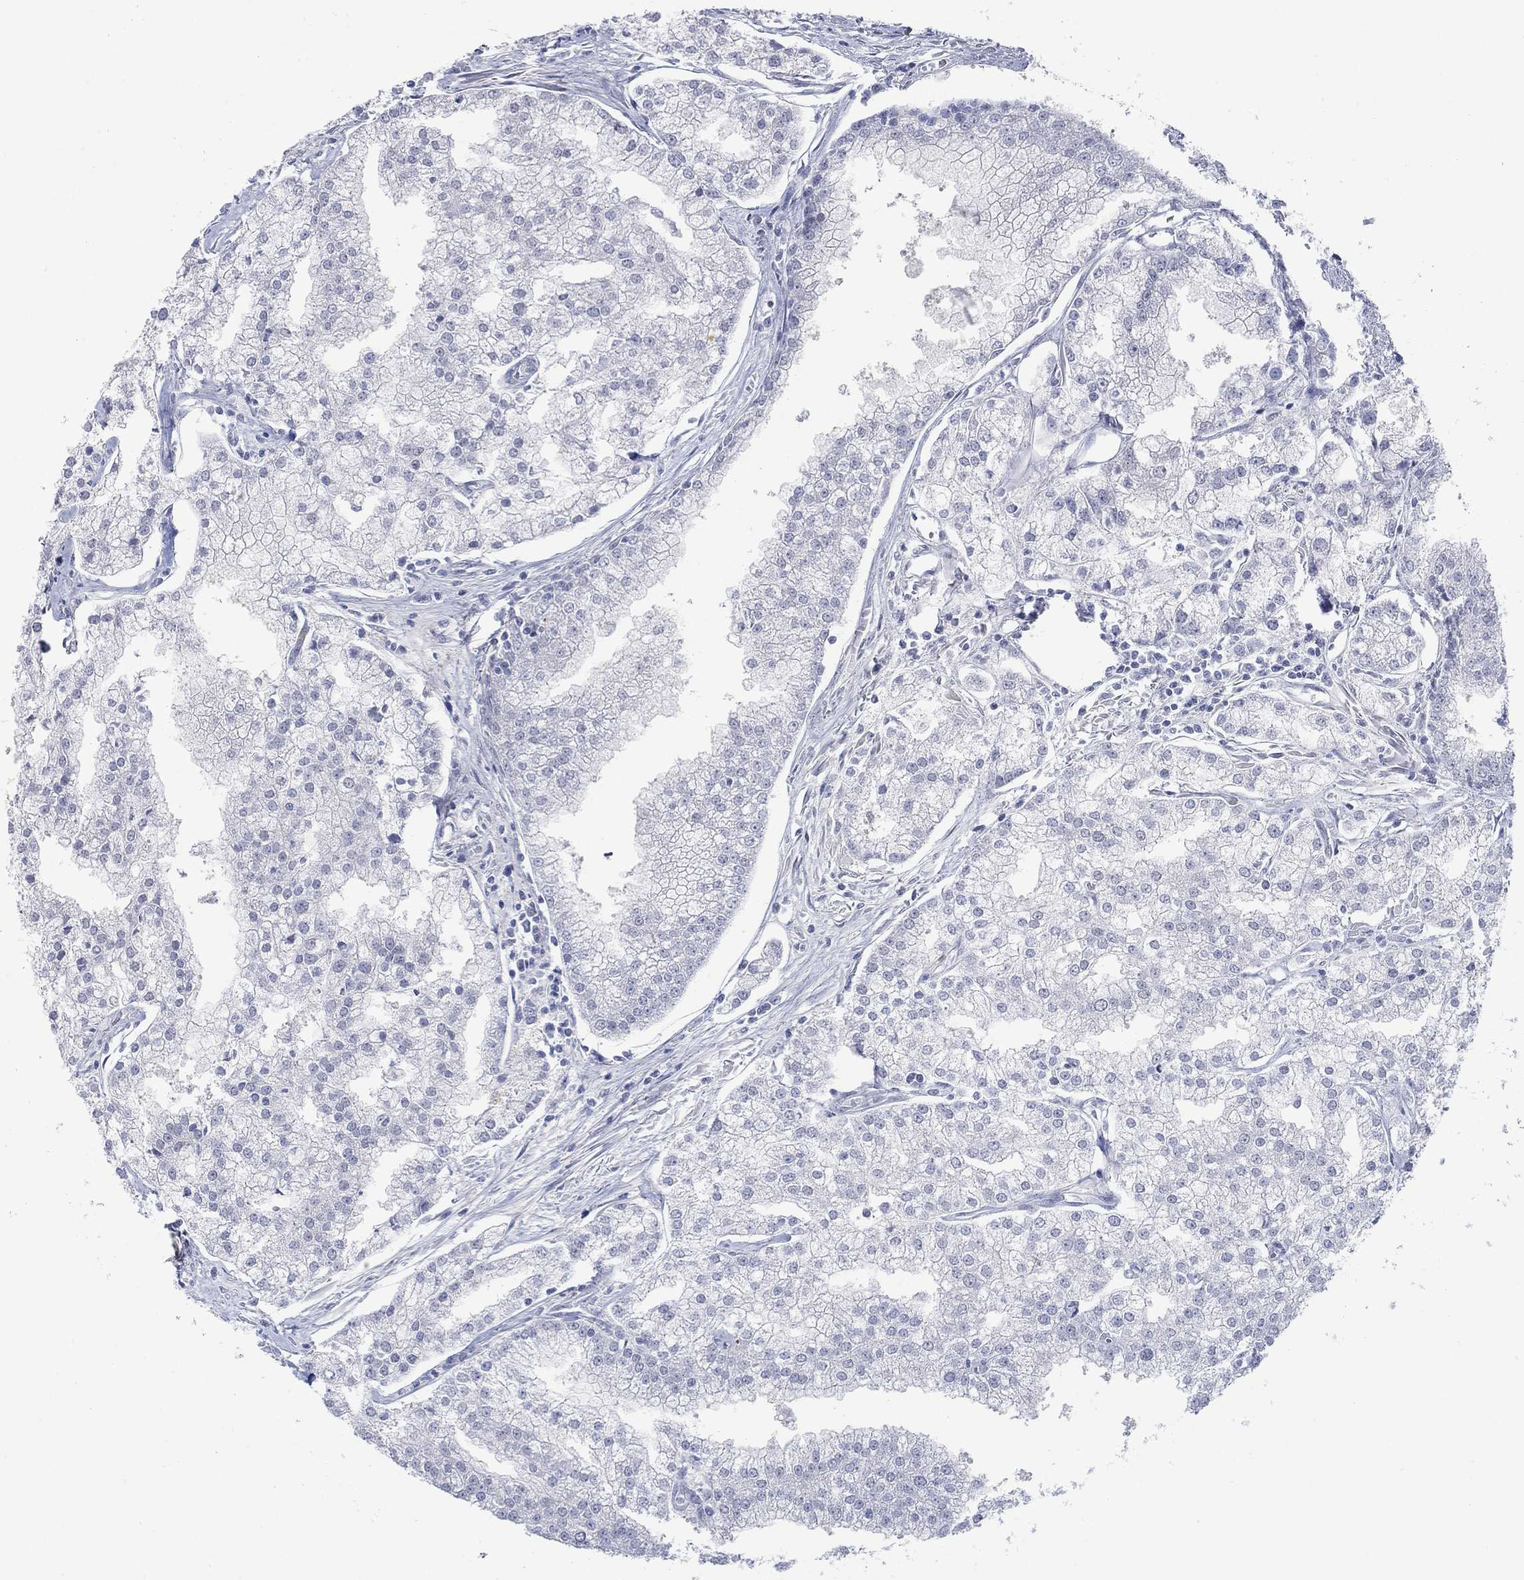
{"staining": {"intensity": "negative", "quantity": "none", "location": "none"}, "tissue": "prostate cancer", "cell_type": "Tumor cells", "image_type": "cancer", "snomed": [{"axis": "morphology", "description": "Adenocarcinoma, NOS"}, {"axis": "topography", "description": "Prostate"}], "caption": "This is an IHC micrograph of human prostate adenocarcinoma. There is no staining in tumor cells.", "gene": "ATP6V1G2", "patient": {"sex": "male", "age": 70}}